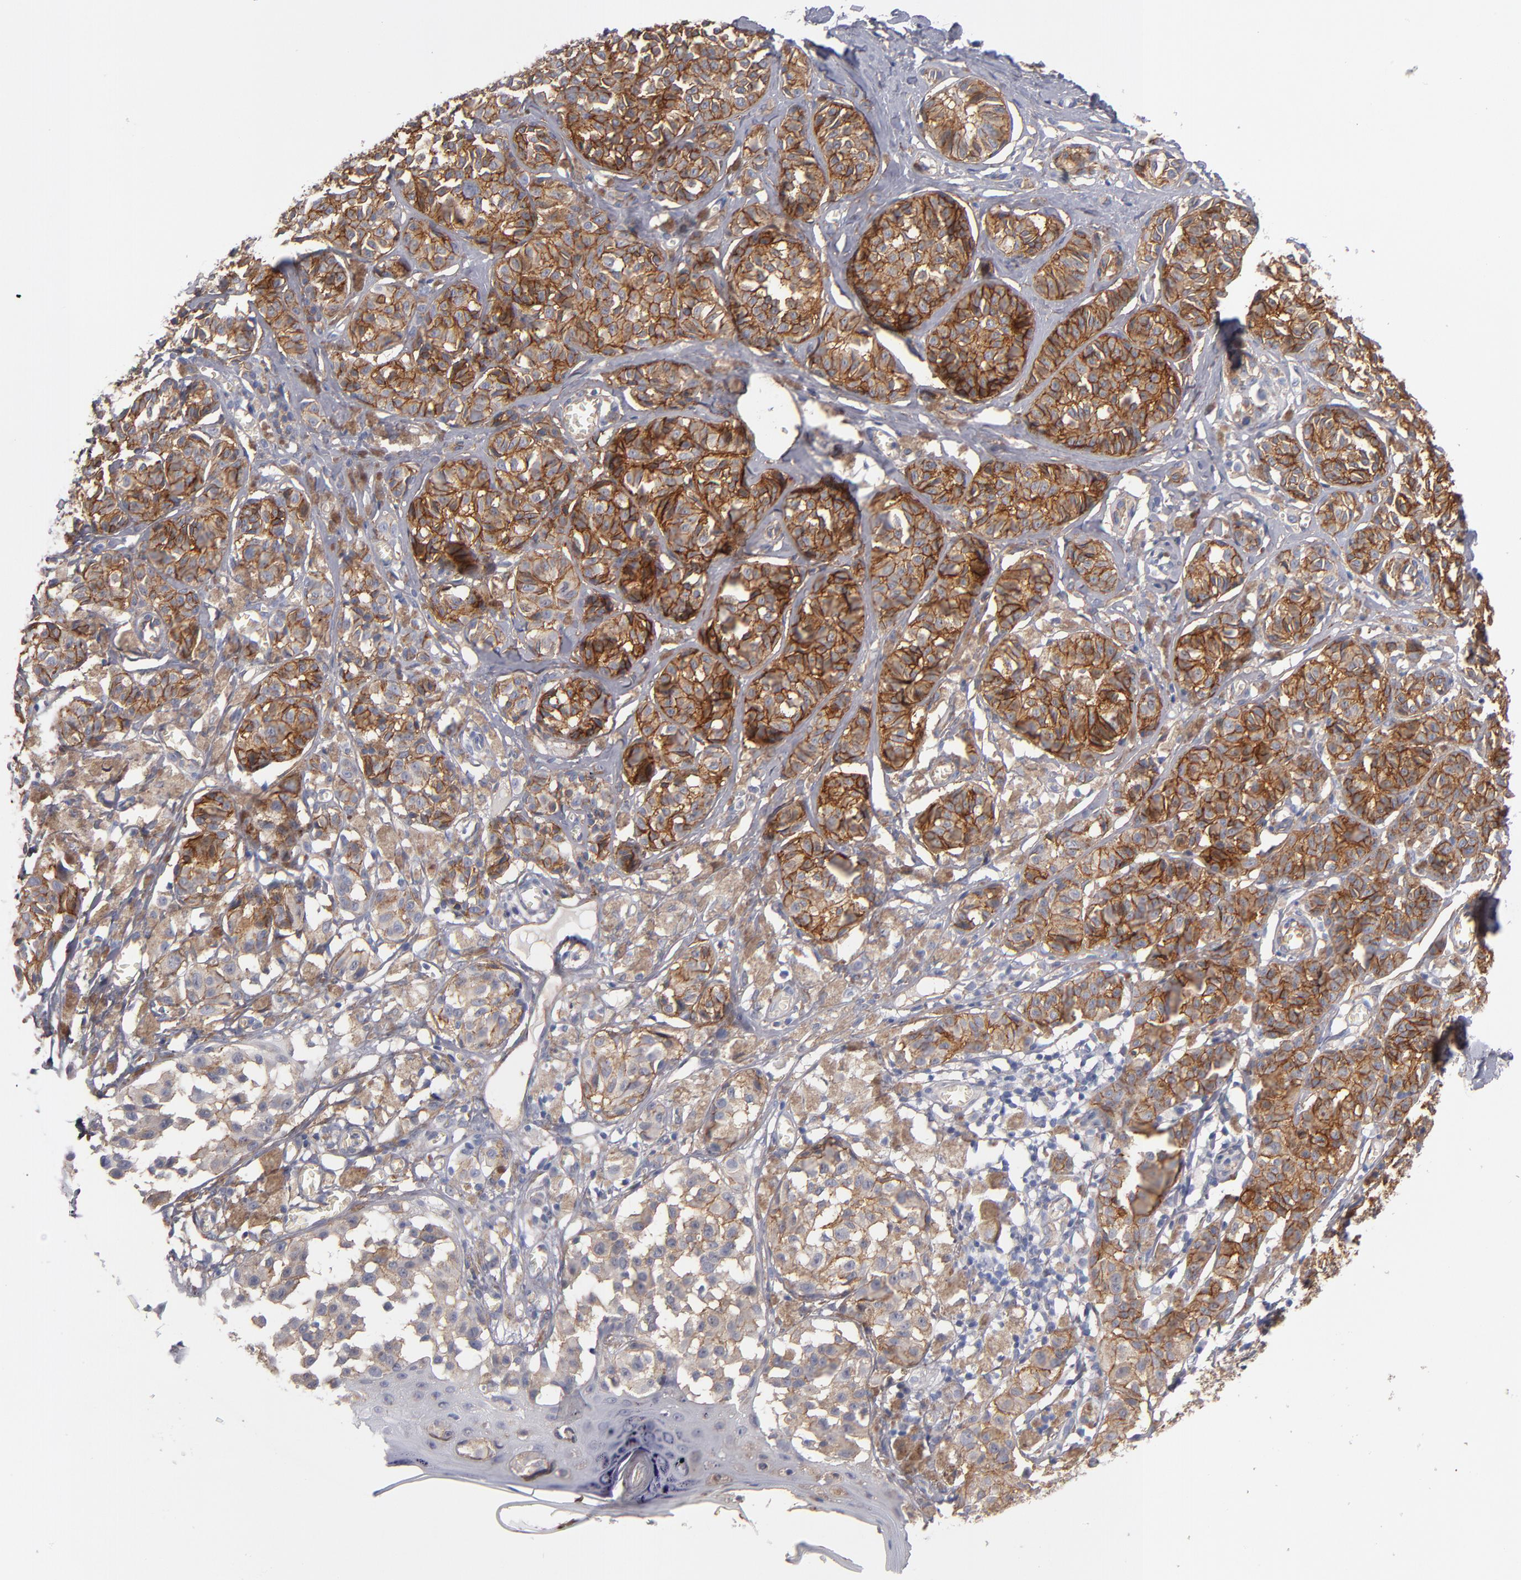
{"staining": {"intensity": "strong", "quantity": ">75%", "location": "cytoplasmic/membranous"}, "tissue": "melanoma", "cell_type": "Tumor cells", "image_type": "cancer", "snomed": [{"axis": "morphology", "description": "Malignant melanoma, NOS"}, {"axis": "topography", "description": "Skin"}], "caption": "This histopathology image demonstrates IHC staining of human malignant melanoma, with high strong cytoplasmic/membranous positivity in about >75% of tumor cells.", "gene": "PLSCR4", "patient": {"sex": "male", "age": 76}}